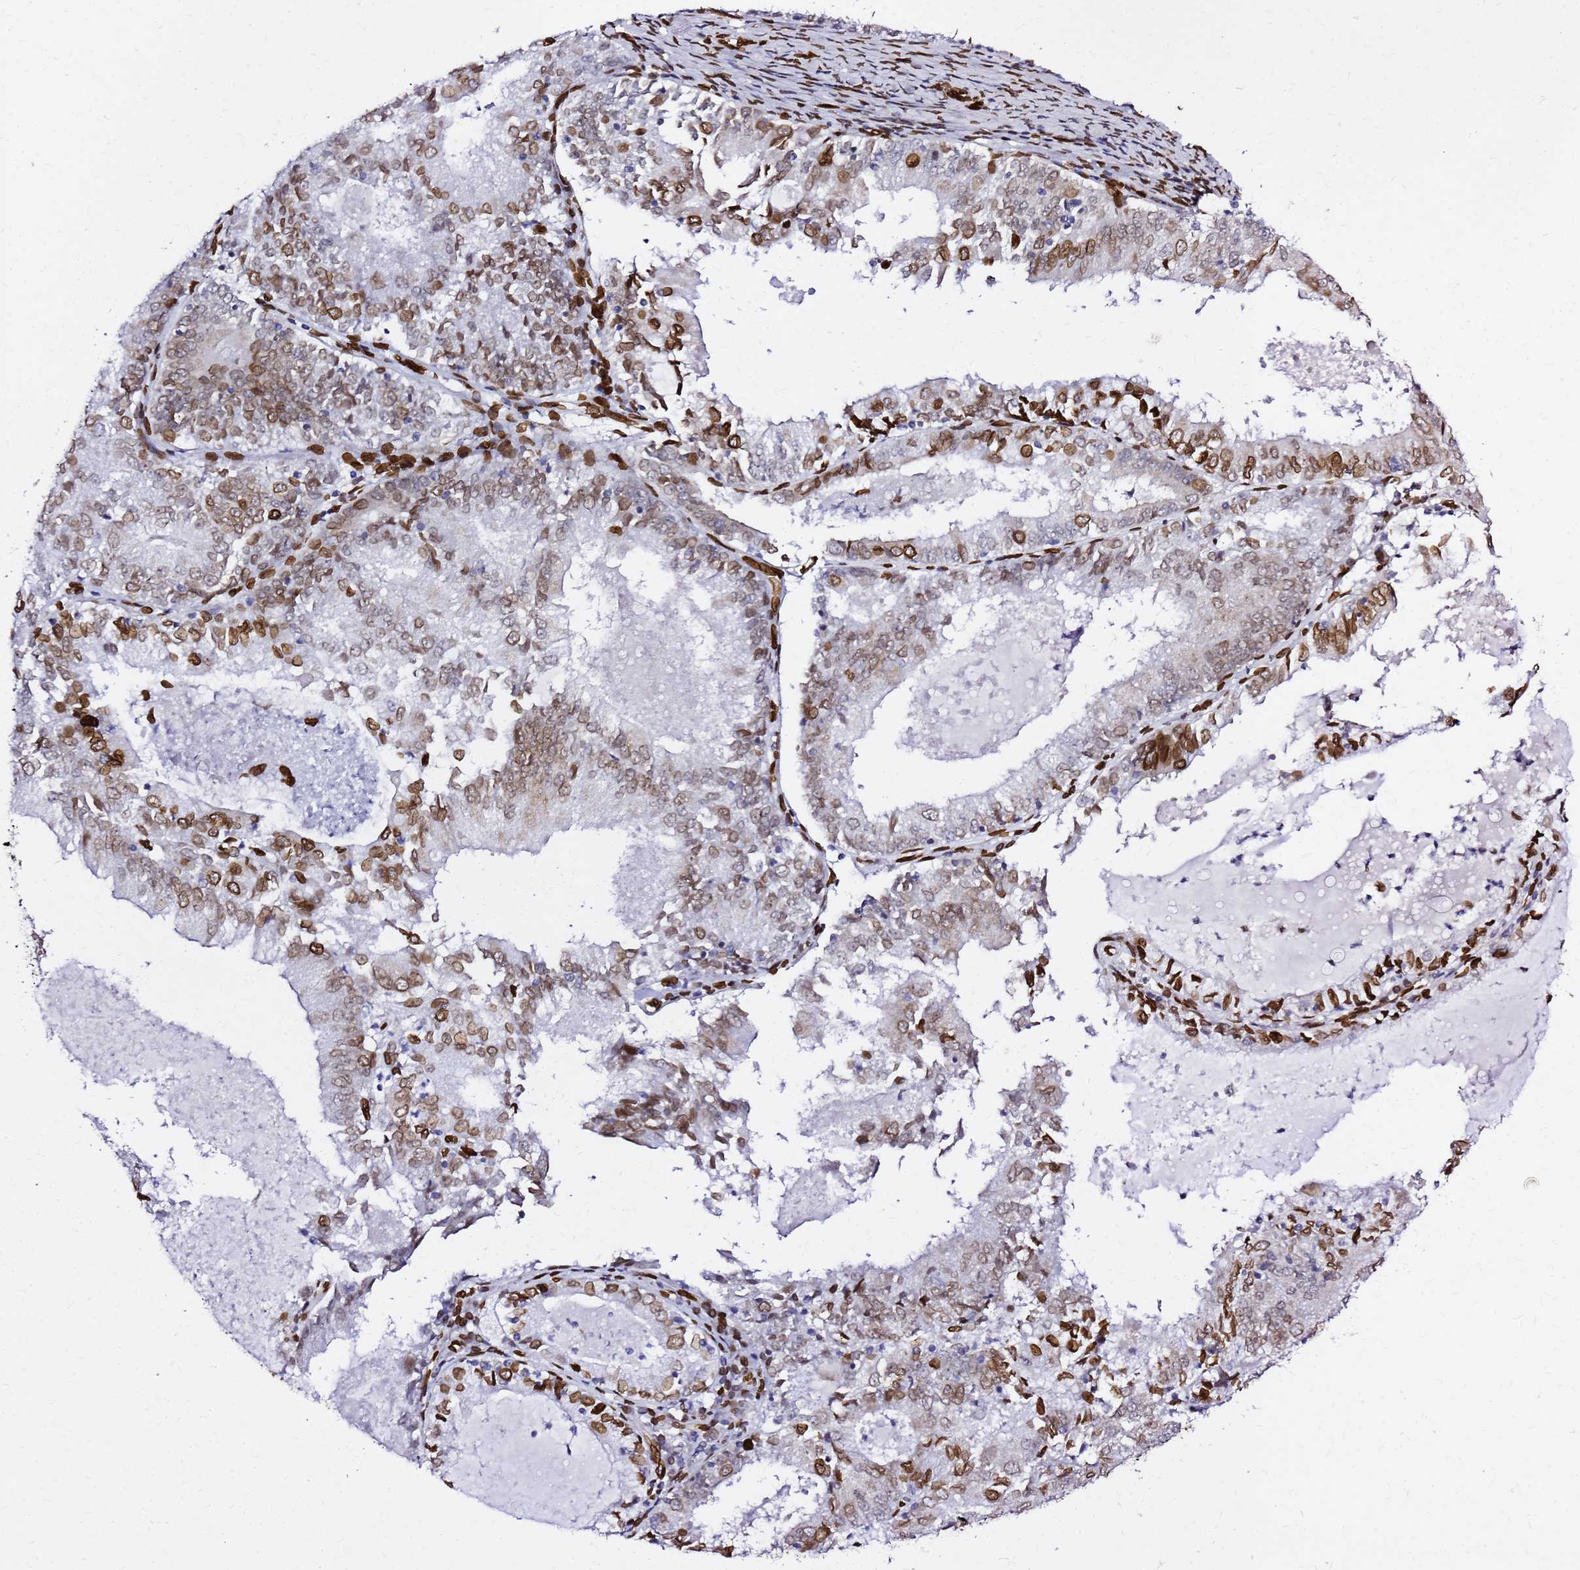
{"staining": {"intensity": "strong", "quantity": "25%-75%", "location": "cytoplasmic/membranous,nuclear"}, "tissue": "endometrial cancer", "cell_type": "Tumor cells", "image_type": "cancer", "snomed": [{"axis": "morphology", "description": "Adenocarcinoma, NOS"}, {"axis": "topography", "description": "Endometrium"}], "caption": "Brown immunohistochemical staining in human endometrial cancer shows strong cytoplasmic/membranous and nuclear expression in about 25%-75% of tumor cells.", "gene": "C6orf141", "patient": {"sex": "female", "age": 57}}